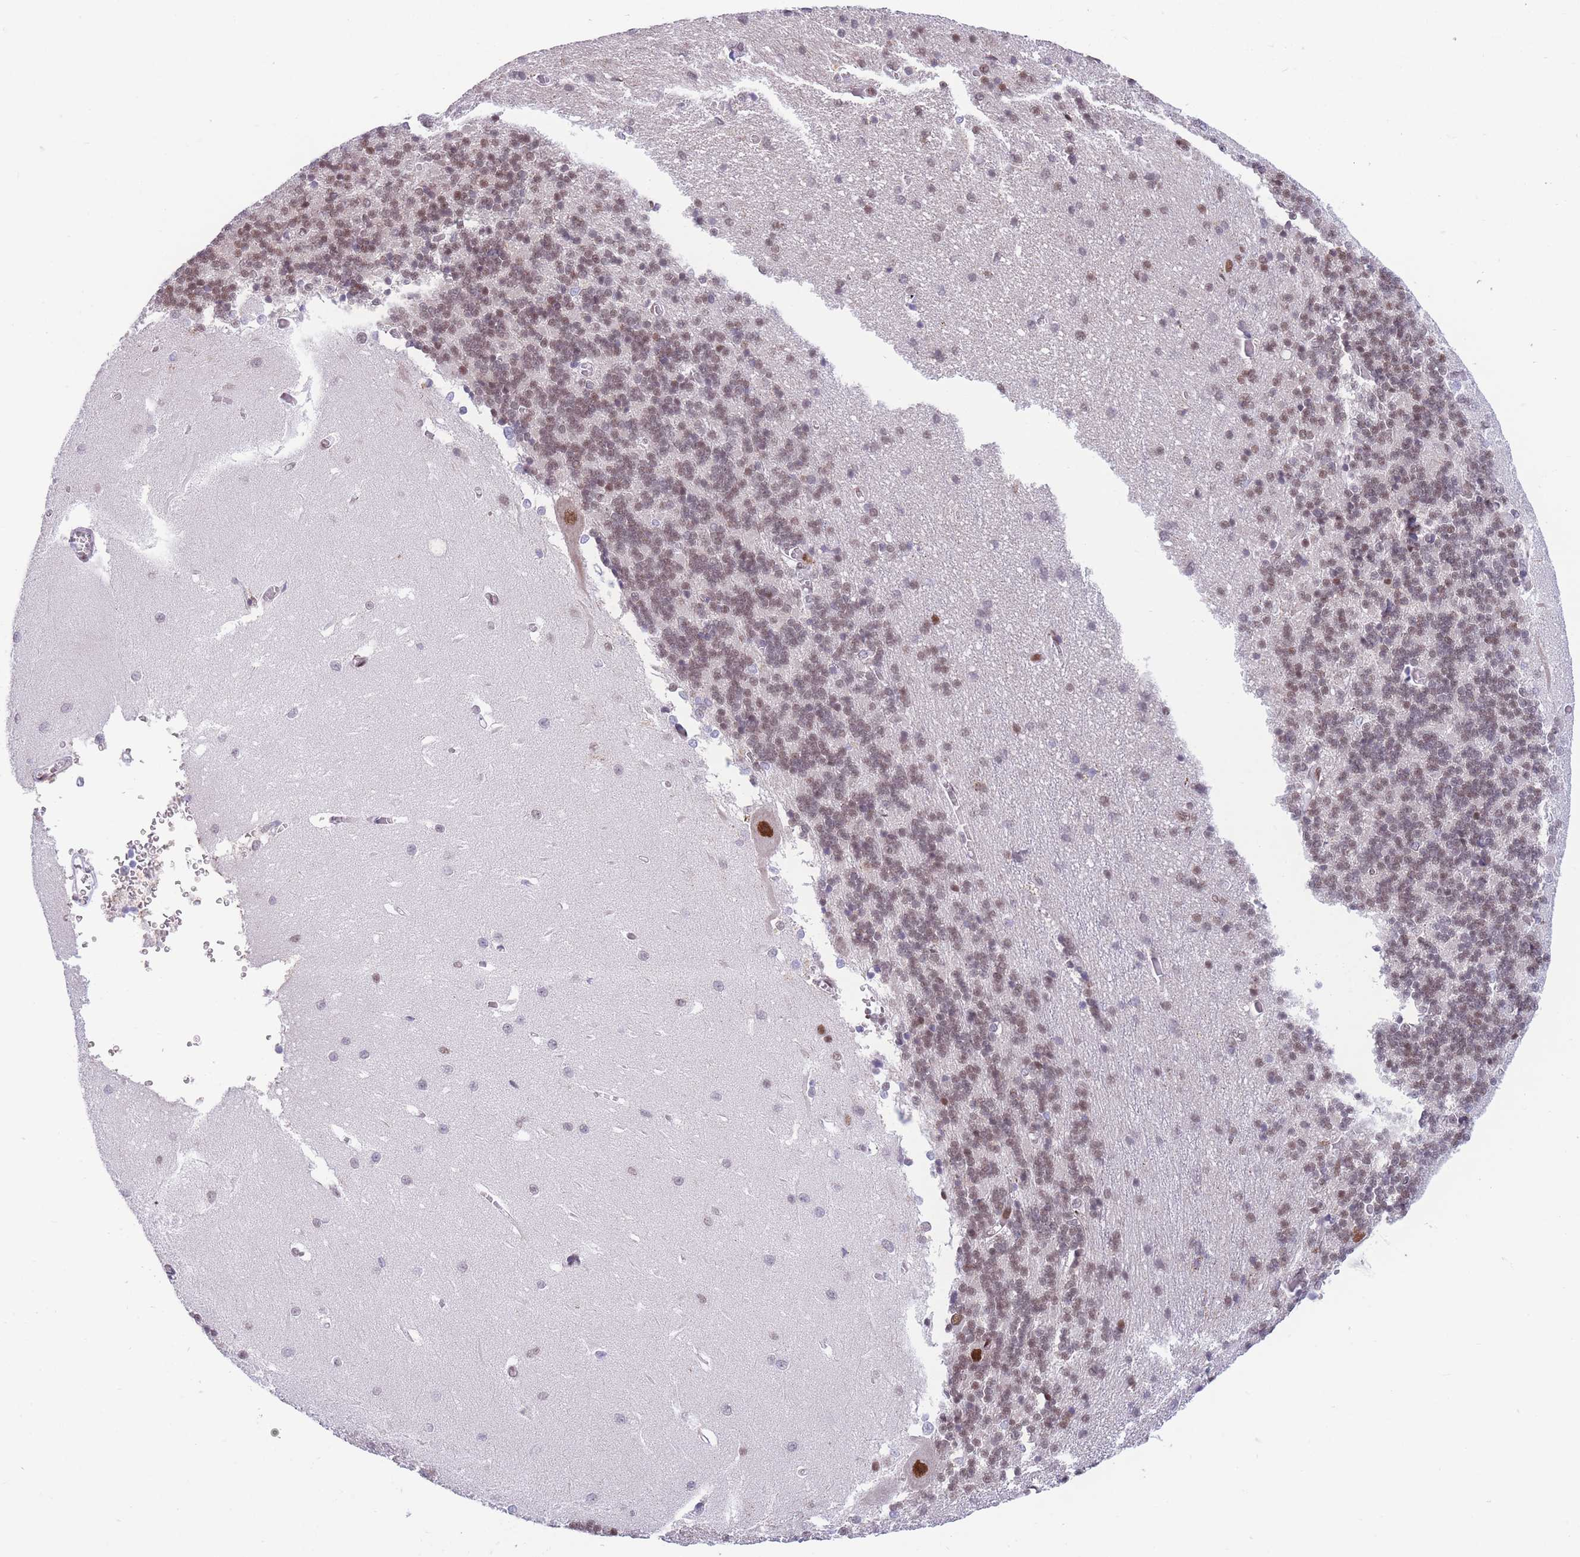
{"staining": {"intensity": "weak", "quantity": "25%-75%", "location": "nuclear"}, "tissue": "cerebellum", "cell_type": "Cells in granular layer", "image_type": "normal", "snomed": [{"axis": "morphology", "description": "Normal tissue, NOS"}, {"axis": "topography", "description": "Cerebellum"}], "caption": "This micrograph shows immunohistochemistry (IHC) staining of benign cerebellum, with low weak nuclear expression in approximately 25%-75% of cells in granular layer.", "gene": "DNAJC3", "patient": {"sex": "male", "age": 37}}